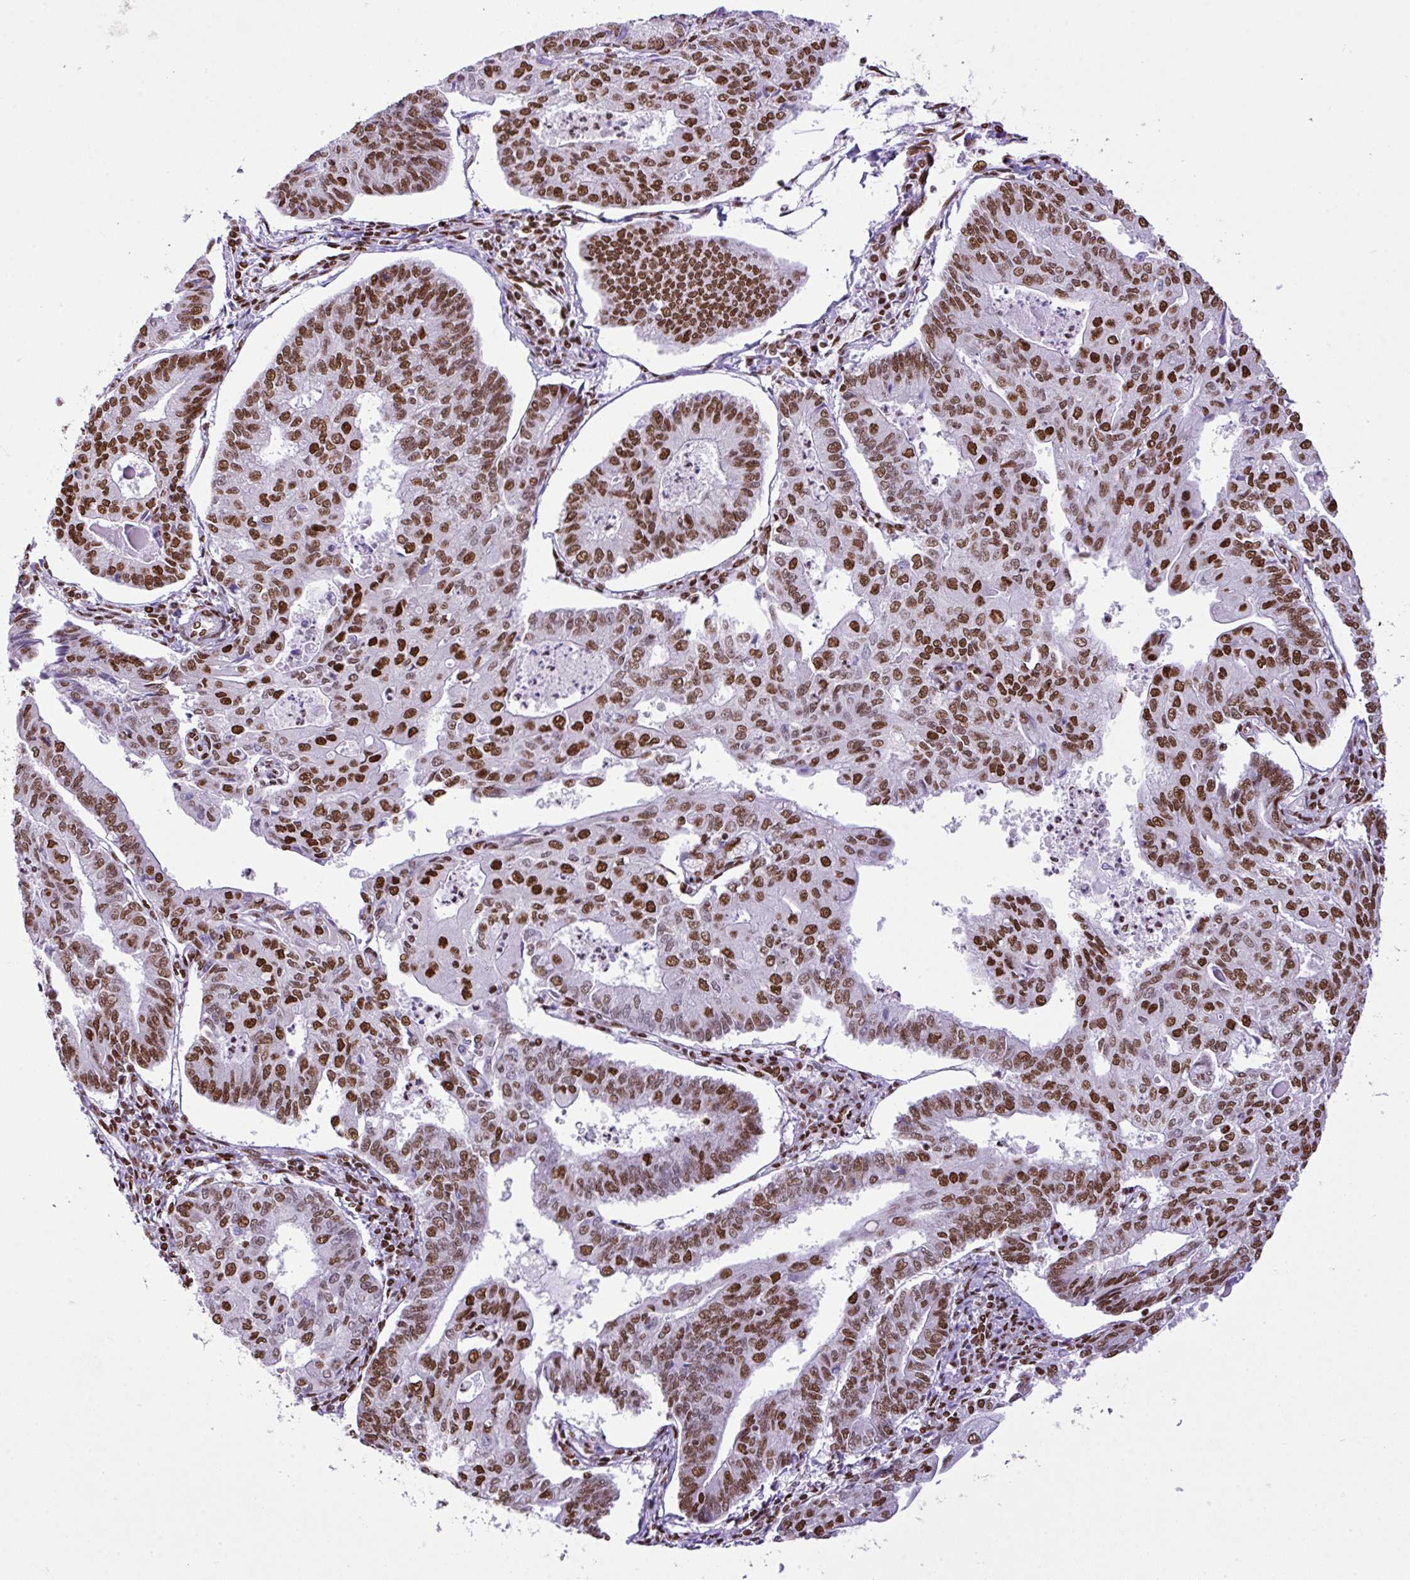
{"staining": {"intensity": "moderate", "quantity": ">75%", "location": "nuclear"}, "tissue": "endometrial cancer", "cell_type": "Tumor cells", "image_type": "cancer", "snomed": [{"axis": "morphology", "description": "Adenocarcinoma, NOS"}, {"axis": "topography", "description": "Endometrium"}], "caption": "Immunohistochemistry of adenocarcinoma (endometrial) shows medium levels of moderate nuclear expression in approximately >75% of tumor cells.", "gene": "RARG", "patient": {"sex": "female", "age": 56}}